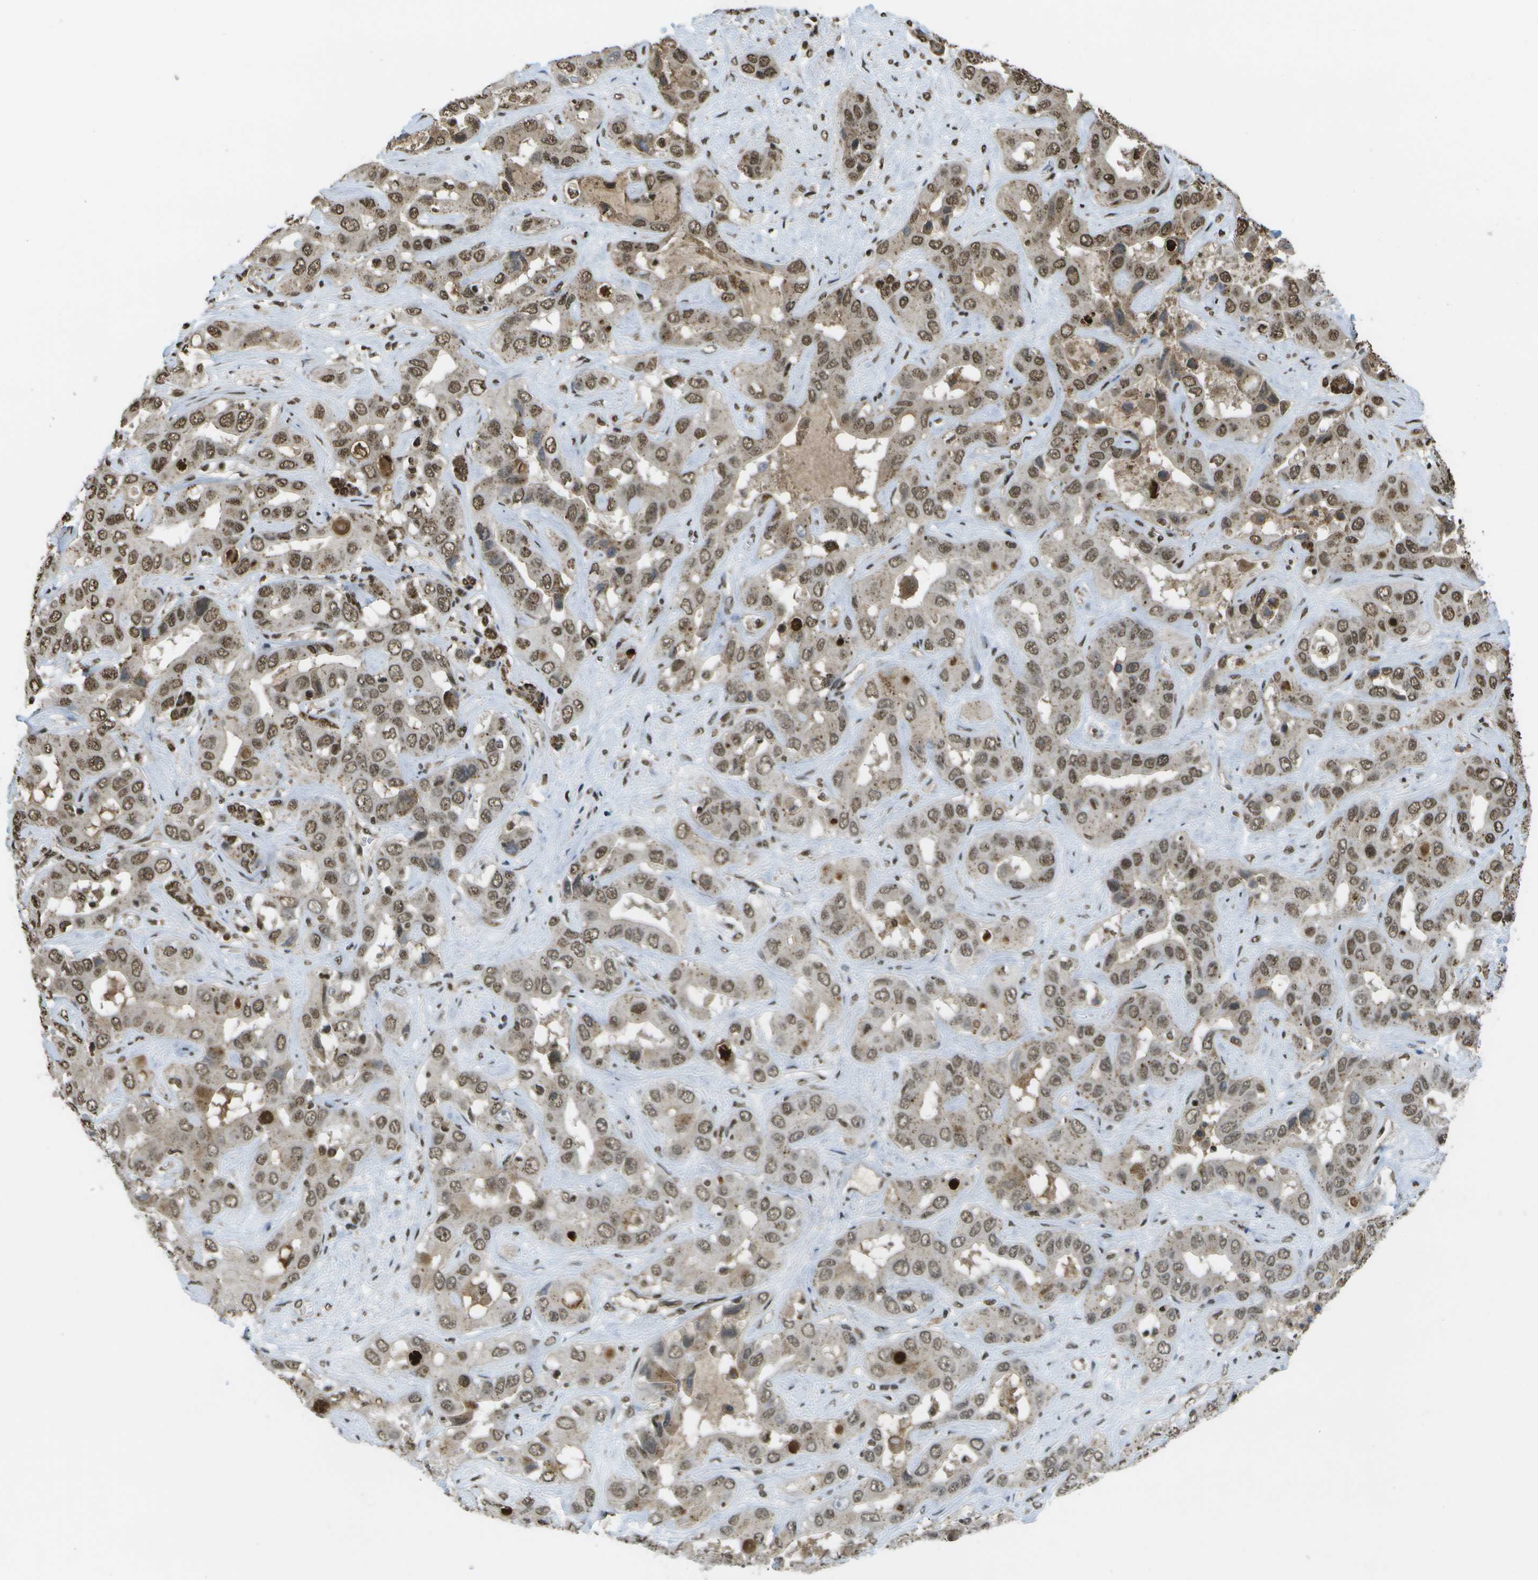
{"staining": {"intensity": "moderate", "quantity": ">75%", "location": "nuclear"}, "tissue": "liver cancer", "cell_type": "Tumor cells", "image_type": "cancer", "snomed": [{"axis": "morphology", "description": "Cholangiocarcinoma"}, {"axis": "topography", "description": "Liver"}], "caption": "The micrograph reveals staining of liver cholangiocarcinoma, revealing moderate nuclear protein staining (brown color) within tumor cells.", "gene": "SPEN", "patient": {"sex": "female", "age": 52}}